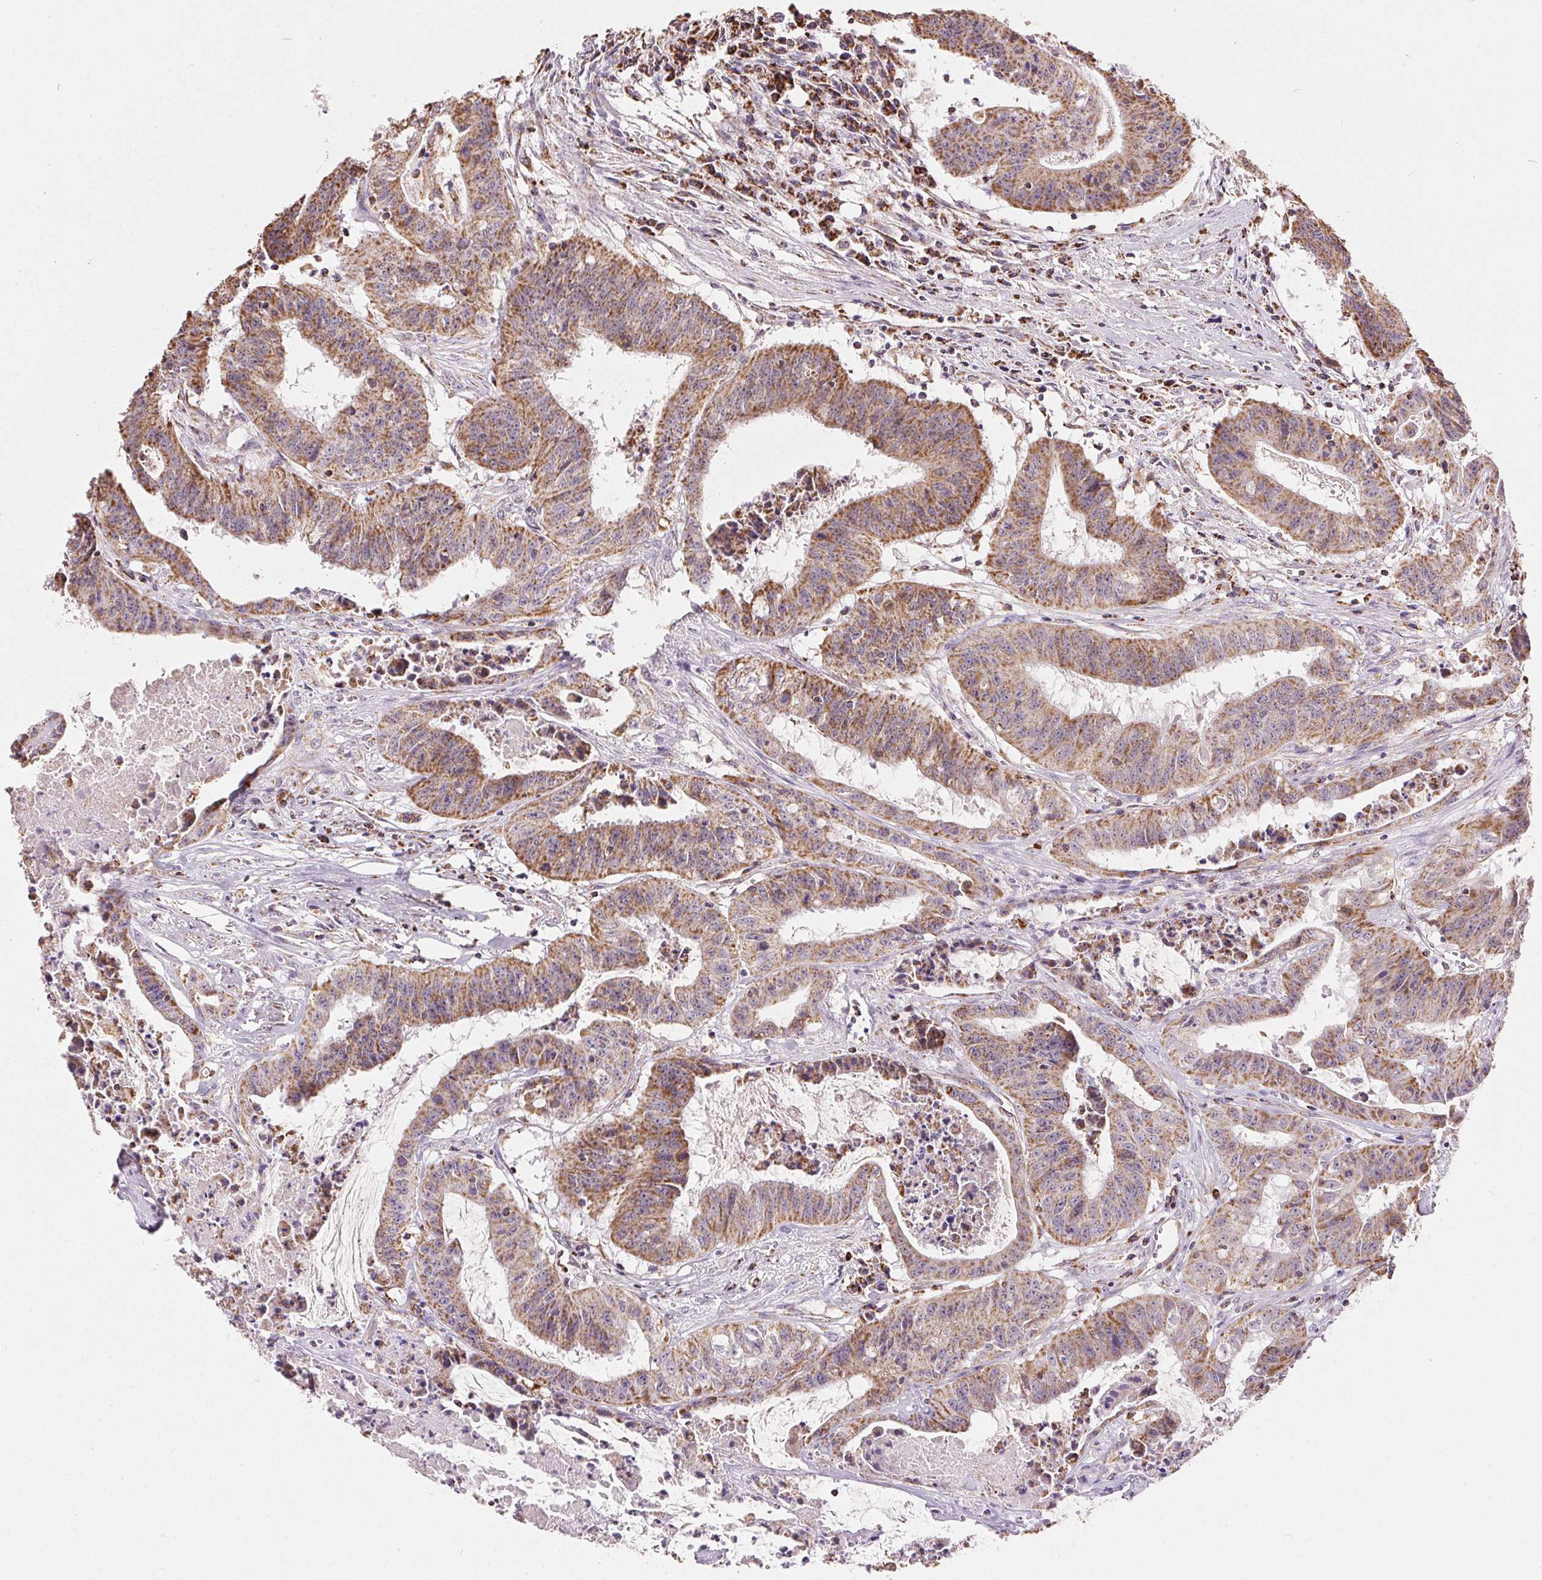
{"staining": {"intensity": "moderate", "quantity": ">75%", "location": "cytoplasmic/membranous"}, "tissue": "colorectal cancer", "cell_type": "Tumor cells", "image_type": "cancer", "snomed": [{"axis": "morphology", "description": "Adenocarcinoma, NOS"}, {"axis": "topography", "description": "Colon"}], "caption": "Colorectal cancer stained with immunohistochemistry (IHC) reveals moderate cytoplasmic/membranous positivity in approximately >75% of tumor cells. The staining was performed using DAB (3,3'-diaminobenzidine), with brown indicating positive protein expression. Nuclei are stained blue with hematoxylin.", "gene": "MAPK11", "patient": {"sex": "male", "age": 33}}